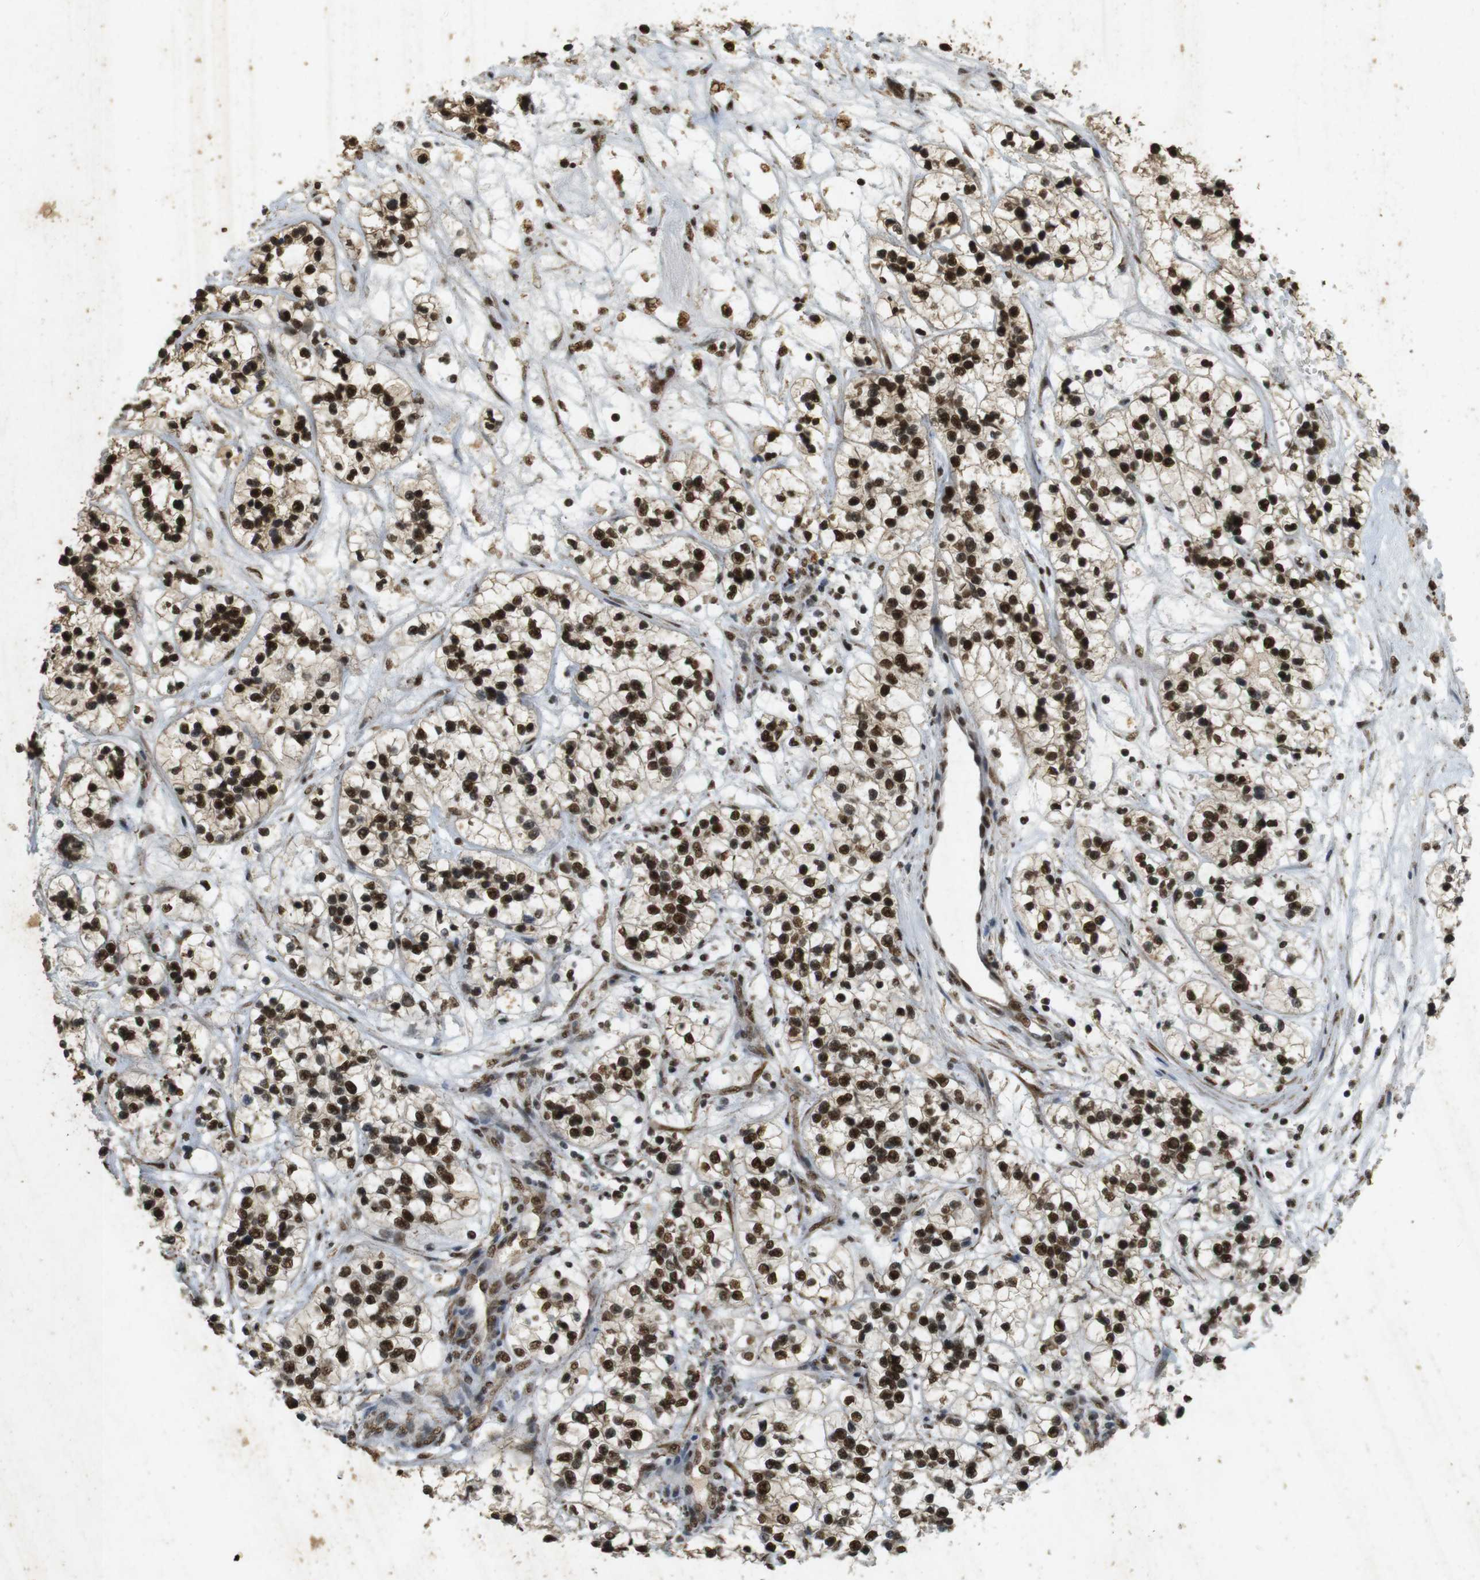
{"staining": {"intensity": "strong", "quantity": ">75%", "location": "nuclear"}, "tissue": "renal cancer", "cell_type": "Tumor cells", "image_type": "cancer", "snomed": [{"axis": "morphology", "description": "Adenocarcinoma, NOS"}, {"axis": "topography", "description": "Kidney"}], "caption": "Renal adenocarcinoma tissue reveals strong nuclear expression in approximately >75% of tumor cells, visualized by immunohistochemistry. The protein of interest is stained brown, and the nuclei are stained in blue (DAB IHC with brightfield microscopy, high magnification).", "gene": "GATA4", "patient": {"sex": "female", "age": 57}}